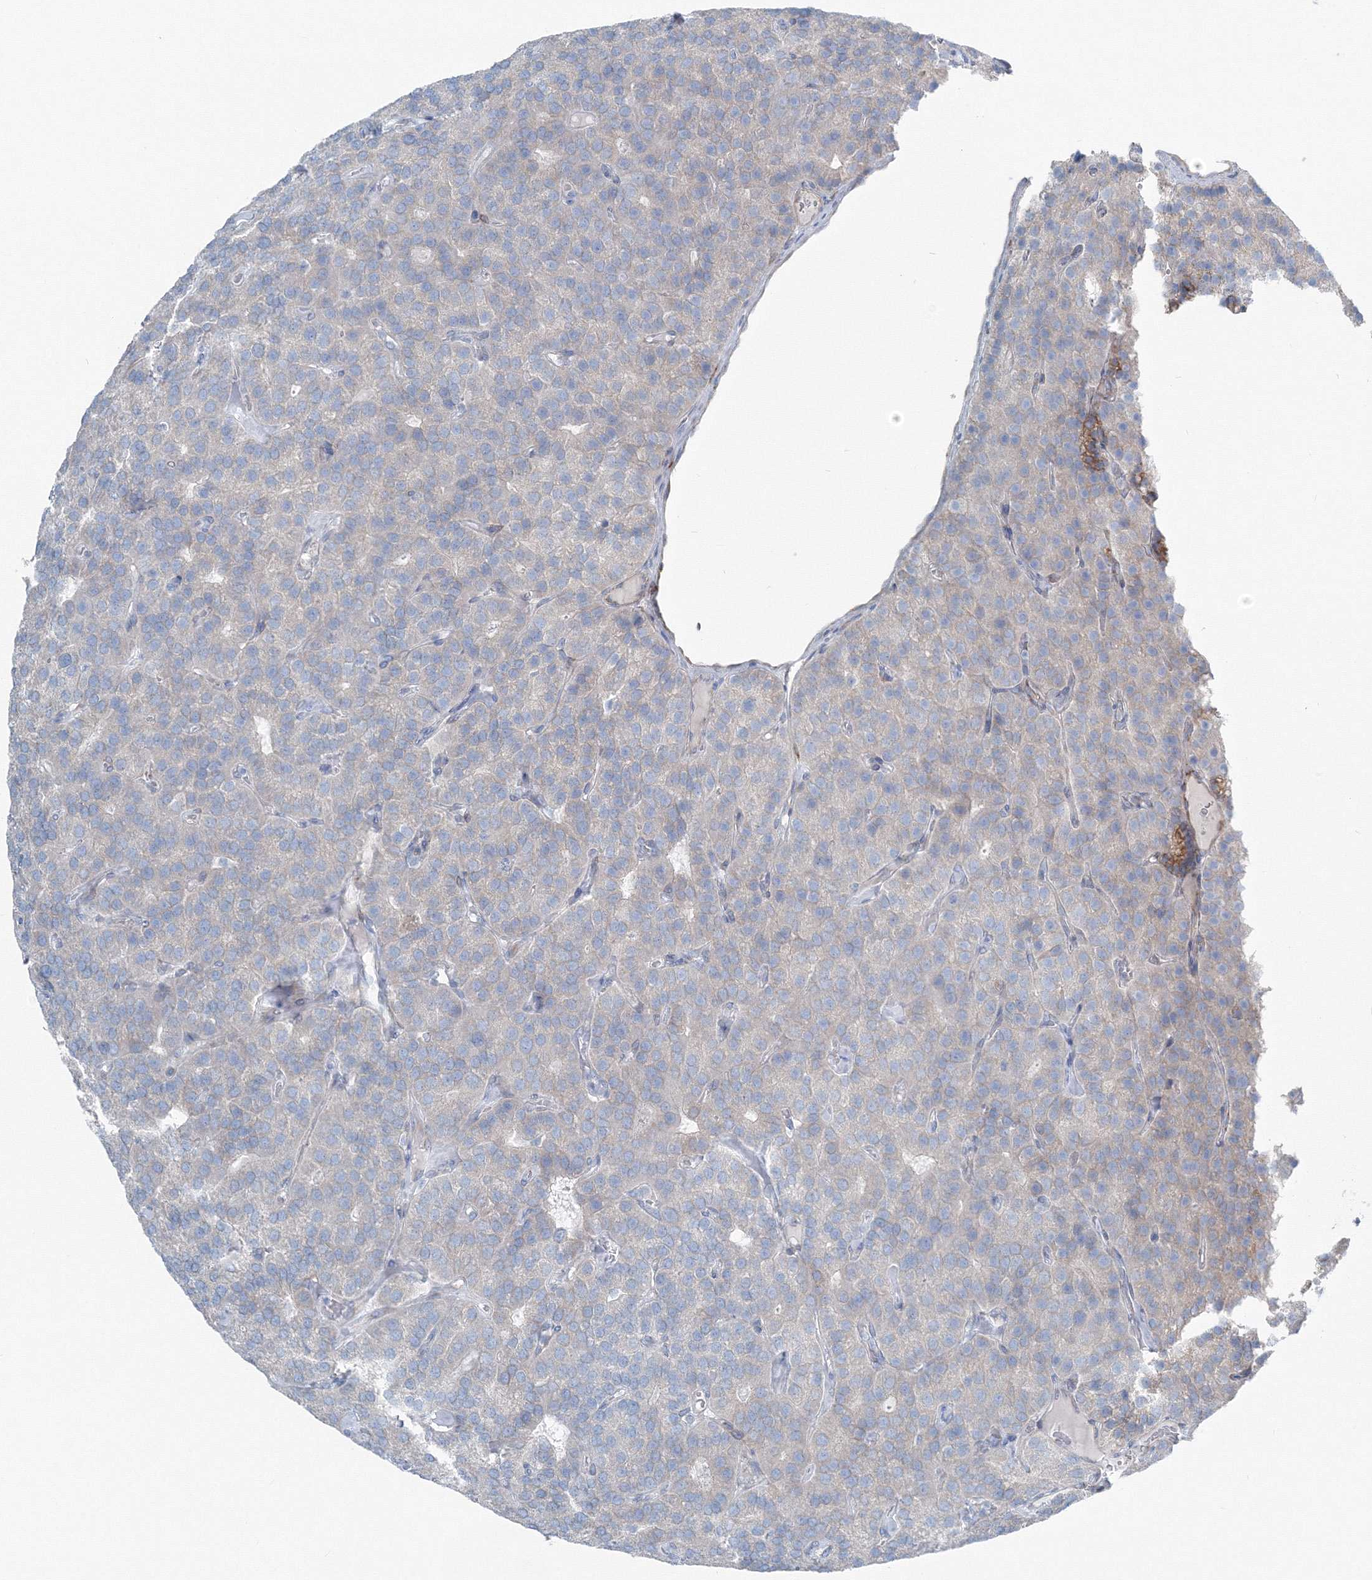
{"staining": {"intensity": "negative", "quantity": "none", "location": "none"}, "tissue": "parathyroid gland", "cell_type": "Glandular cells", "image_type": "normal", "snomed": [{"axis": "morphology", "description": "Normal tissue, NOS"}, {"axis": "morphology", "description": "Adenoma, NOS"}, {"axis": "topography", "description": "Parathyroid gland"}], "caption": "High magnification brightfield microscopy of unremarkable parathyroid gland stained with DAB (brown) and counterstained with hematoxylin (blue): glandular cells show no significant expression.", "gene": "ENSG00000285283", "patient": {"sex": "female", "age": 86}}